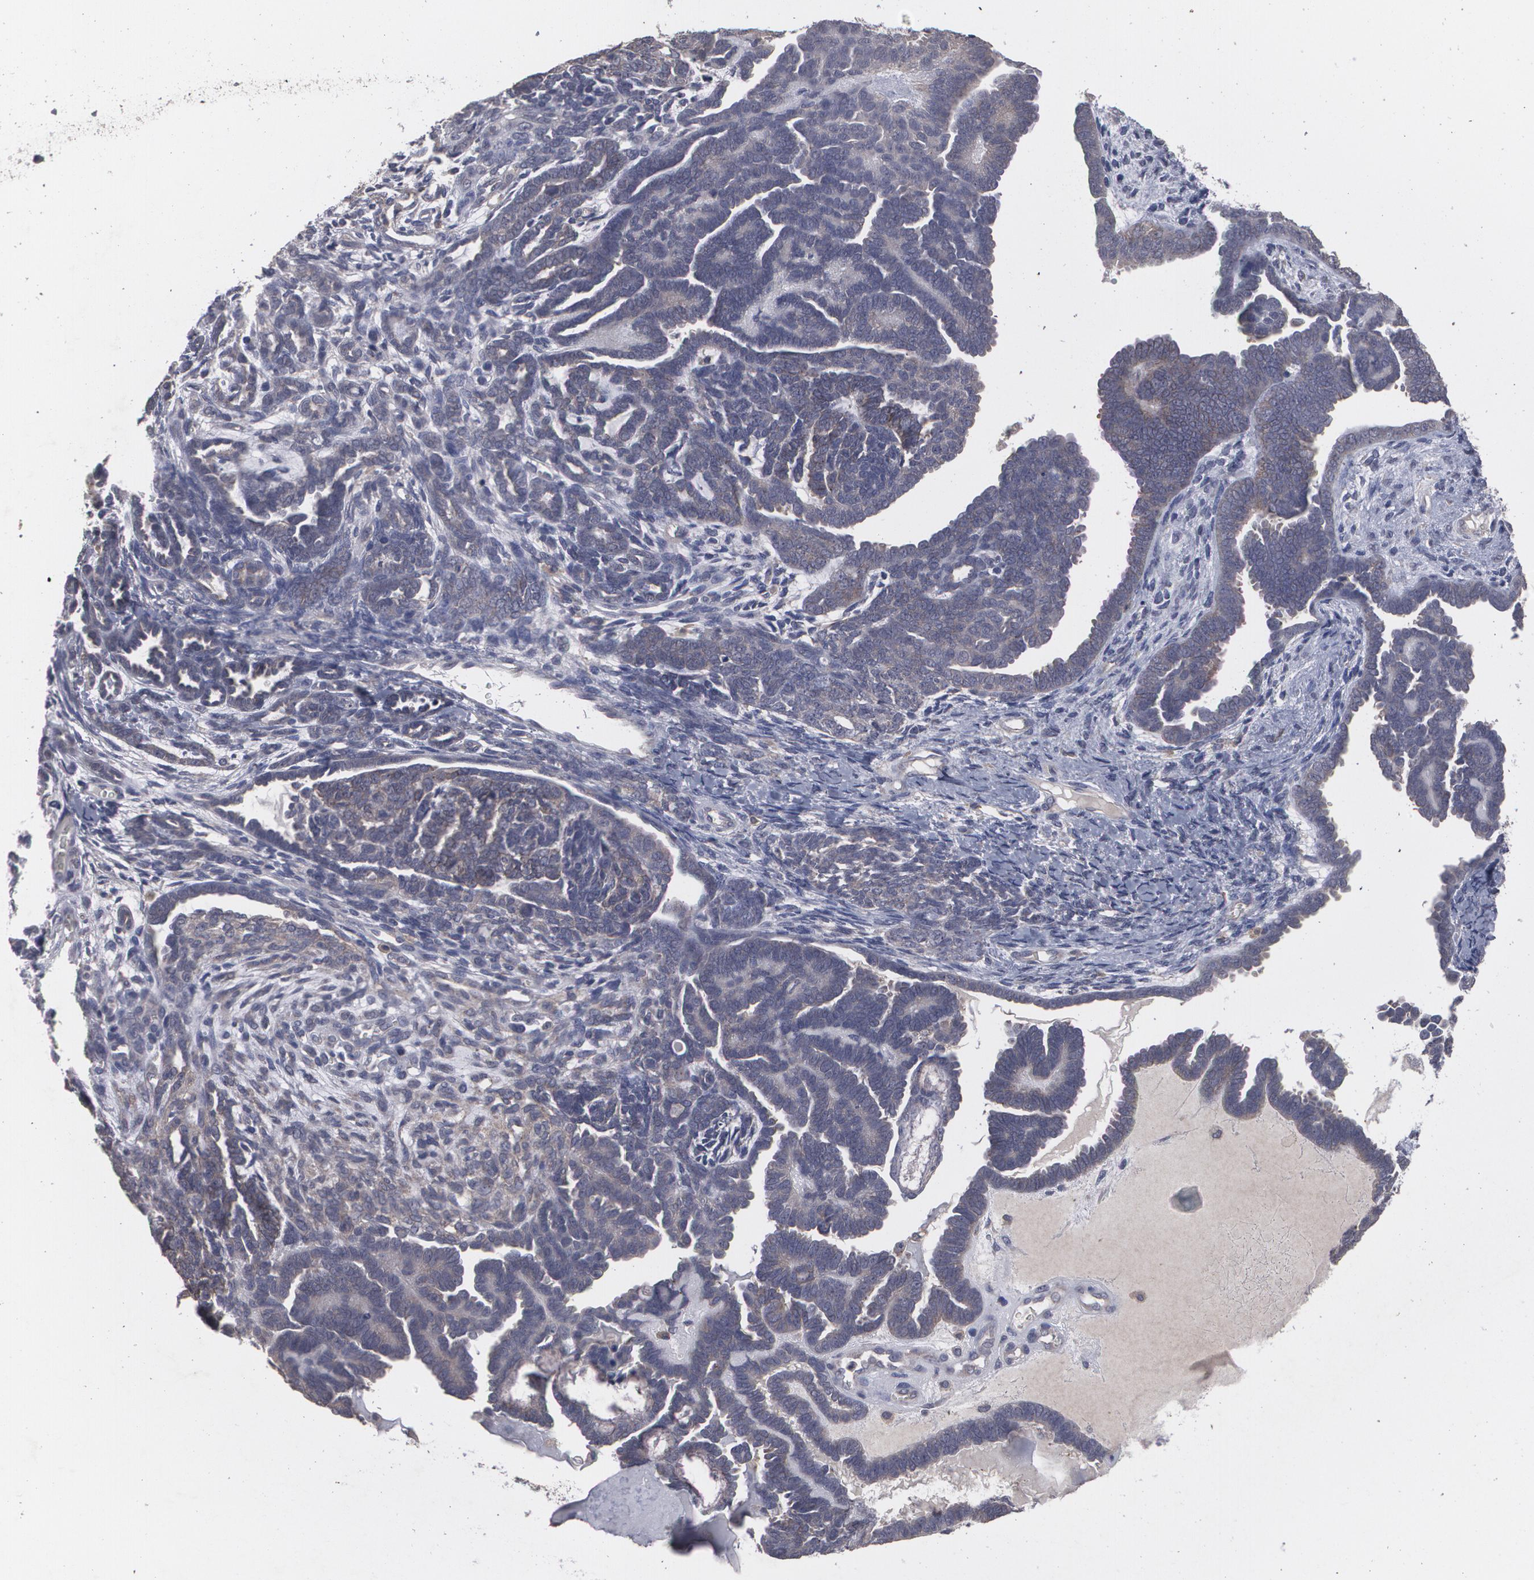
{"staining": {"intensity": "weak", "quantity": ">75%", "location": "cytoplasmic/membranous"}, "tissue": "endometrial cancer", "cell_type": "Tumor cells", "image_type": "cancer", "snomed": [{"axis": "morphology", "description": "Neoplasm, malignant, NOS"}, {"axis": "topography", "description": "Endometrium"}], "caption": "Protein staining by immunohistochemistry displays weak cytoplasmic/membranous positivity in approximately >75% of tumor cells in neoplasm (malignant) (endometrial).", "gene": "ARF6", "patient": {"sex": "female", "age": 74}}